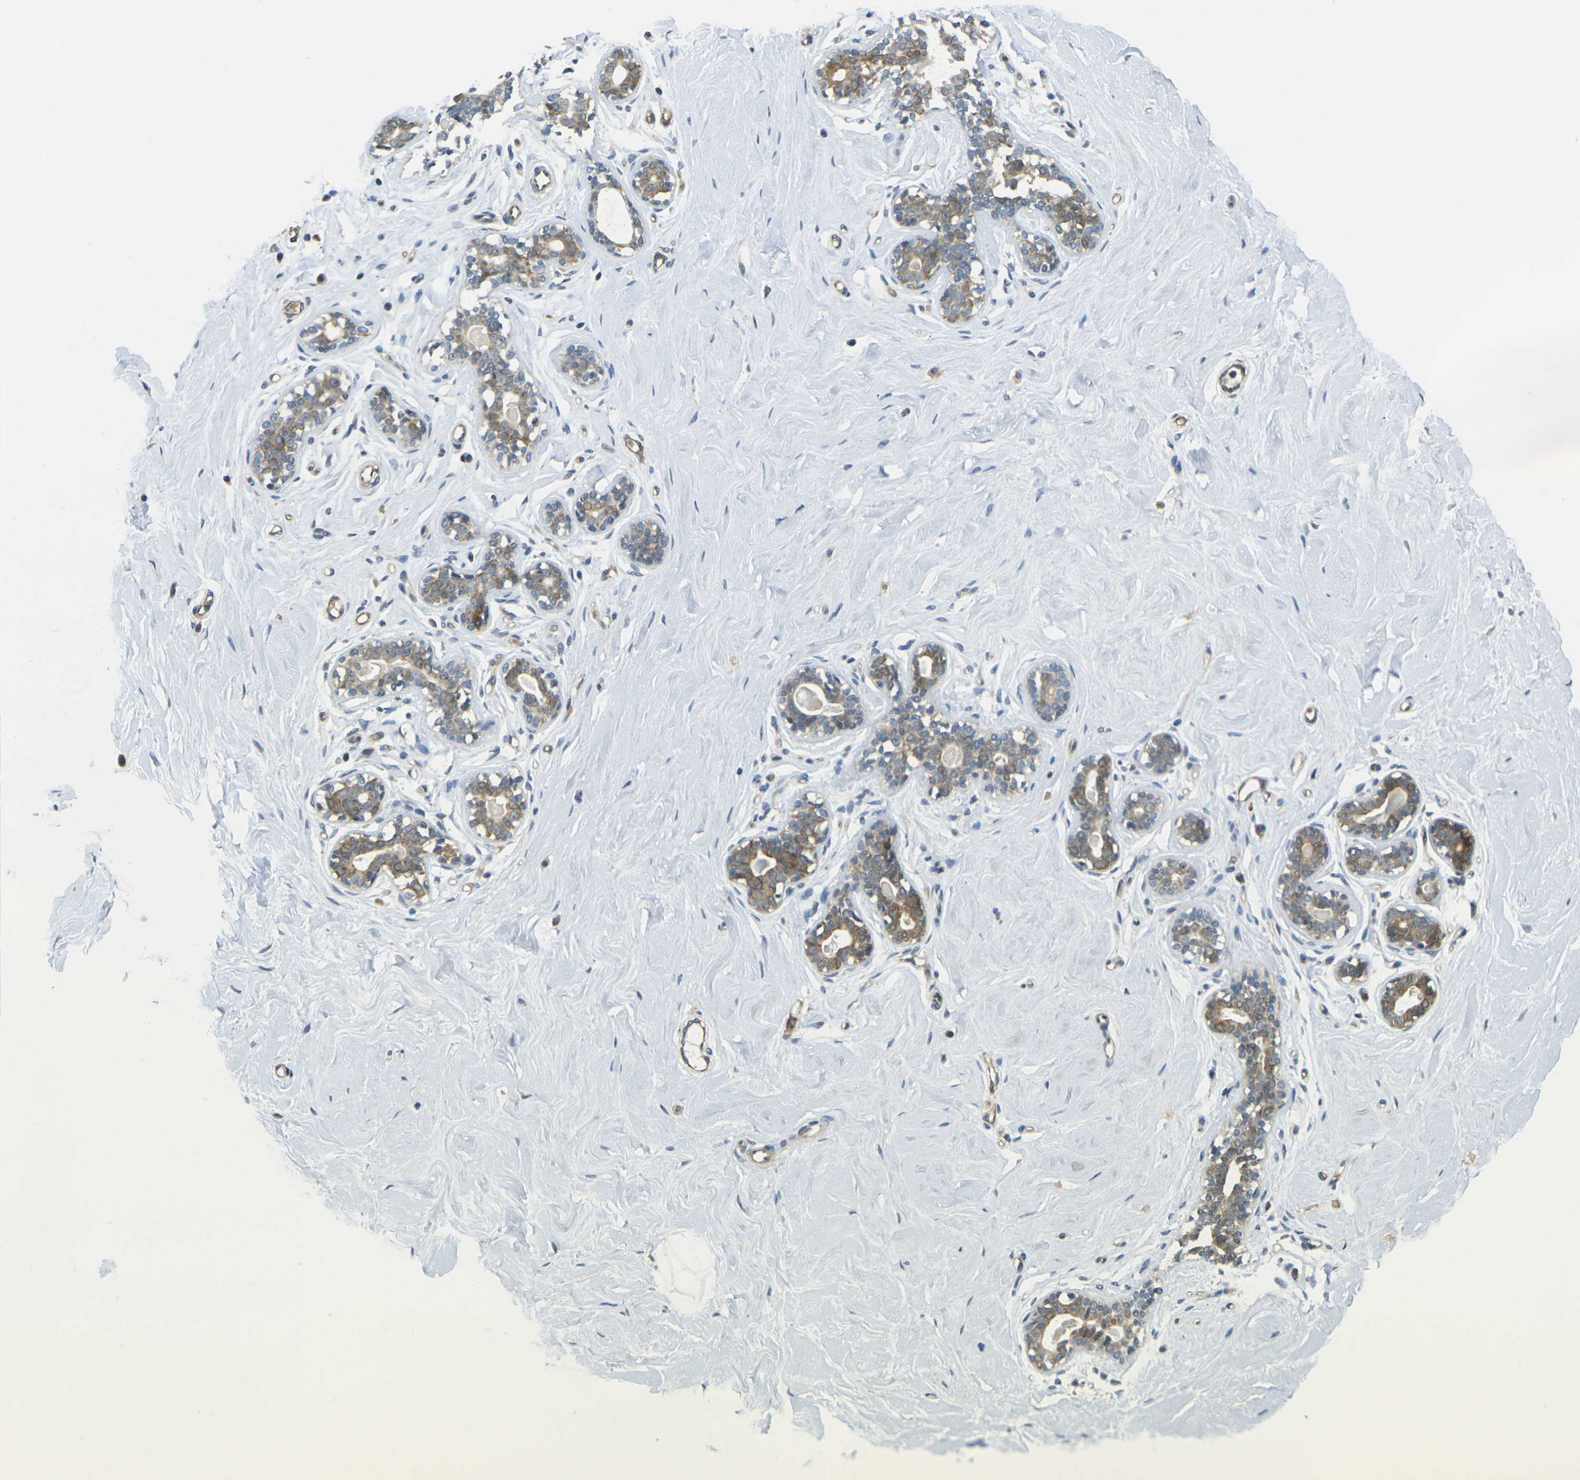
{"staining": {"intensity": "negative", "quantity": "none", "location": "none"}, "tissue": "breast", "cell_type": "Adipocytes", "image_type": "normal", "snomed": [{"axis": "morphology", "description": "Normal tissue, NOS"}, {"axis": "topography", "description": "Breast"}], "caption": "This micrograph is of unremarkable breast stained with immunohistochemistry to label a protein in brown with the nuclei are counter-stained blue. There is no expression in adipocytes. The staining is performed using DAB (3,3'-diaminobenzidine) brown chromogen with nuclei counter-stained in using hematoxylin.", "gene": "MINAR2", "patient": {"sex": "female", "age": 23}}